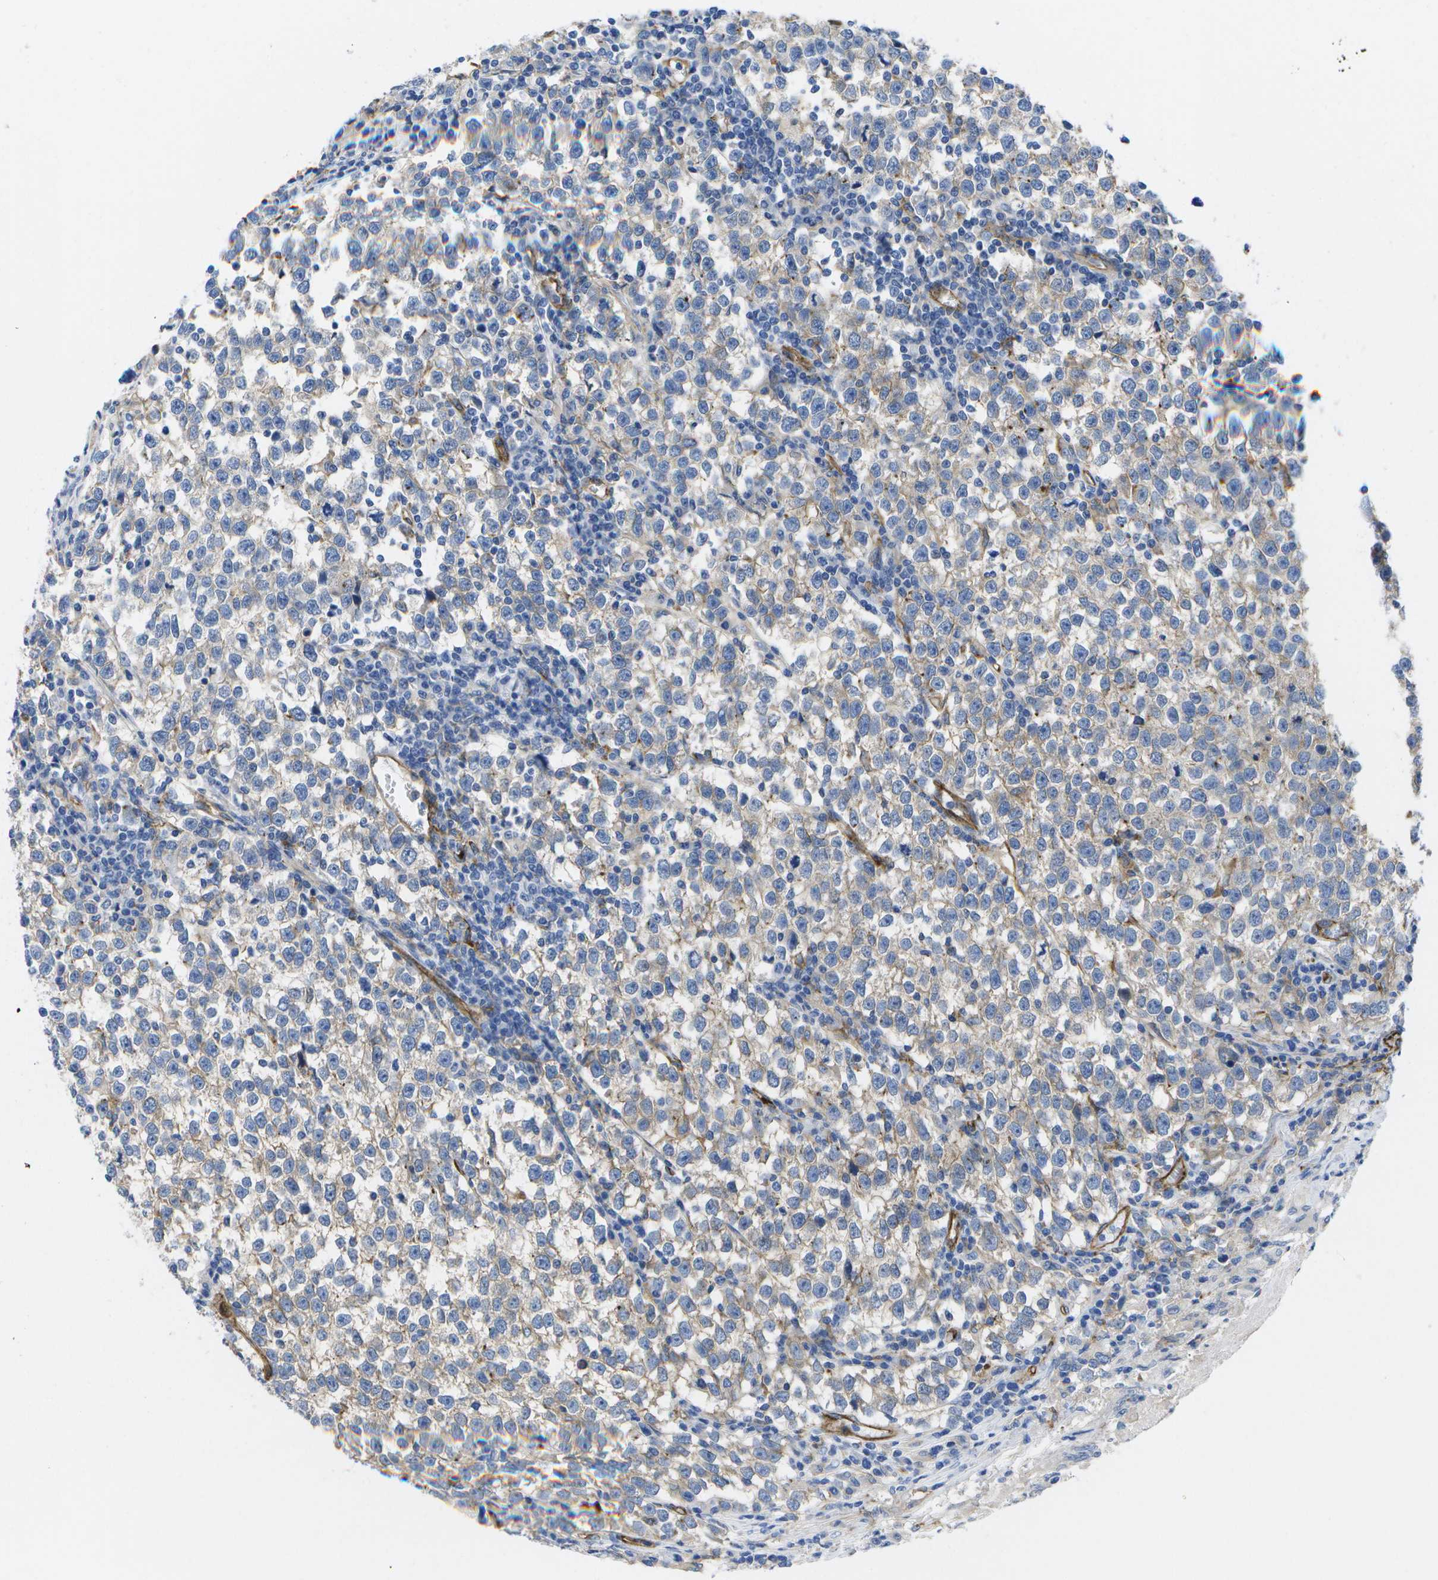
{"staining": {"intensity": "weak", "quantity": "<25%", "location": "cytoplasmic/membranous"}, "tissue": "testis cancer", "cell_type": "Tumor cells", "image_type": "cancer", "snomed": [{"axis": "morphology", "description": "Normal tissue, NOS"}, {"axis": "morphology", "description": "Seminoma, NOS"}, {"axis": "topography", "description": "Testis"}], "caption": "Immunohistochemistry photomicrograph of human testis cancer stained for a protein (brown), which demonstrates no expression in tumor cells.", "gene": "DYSF", "patient": {"sex": "male", "age": 43}}